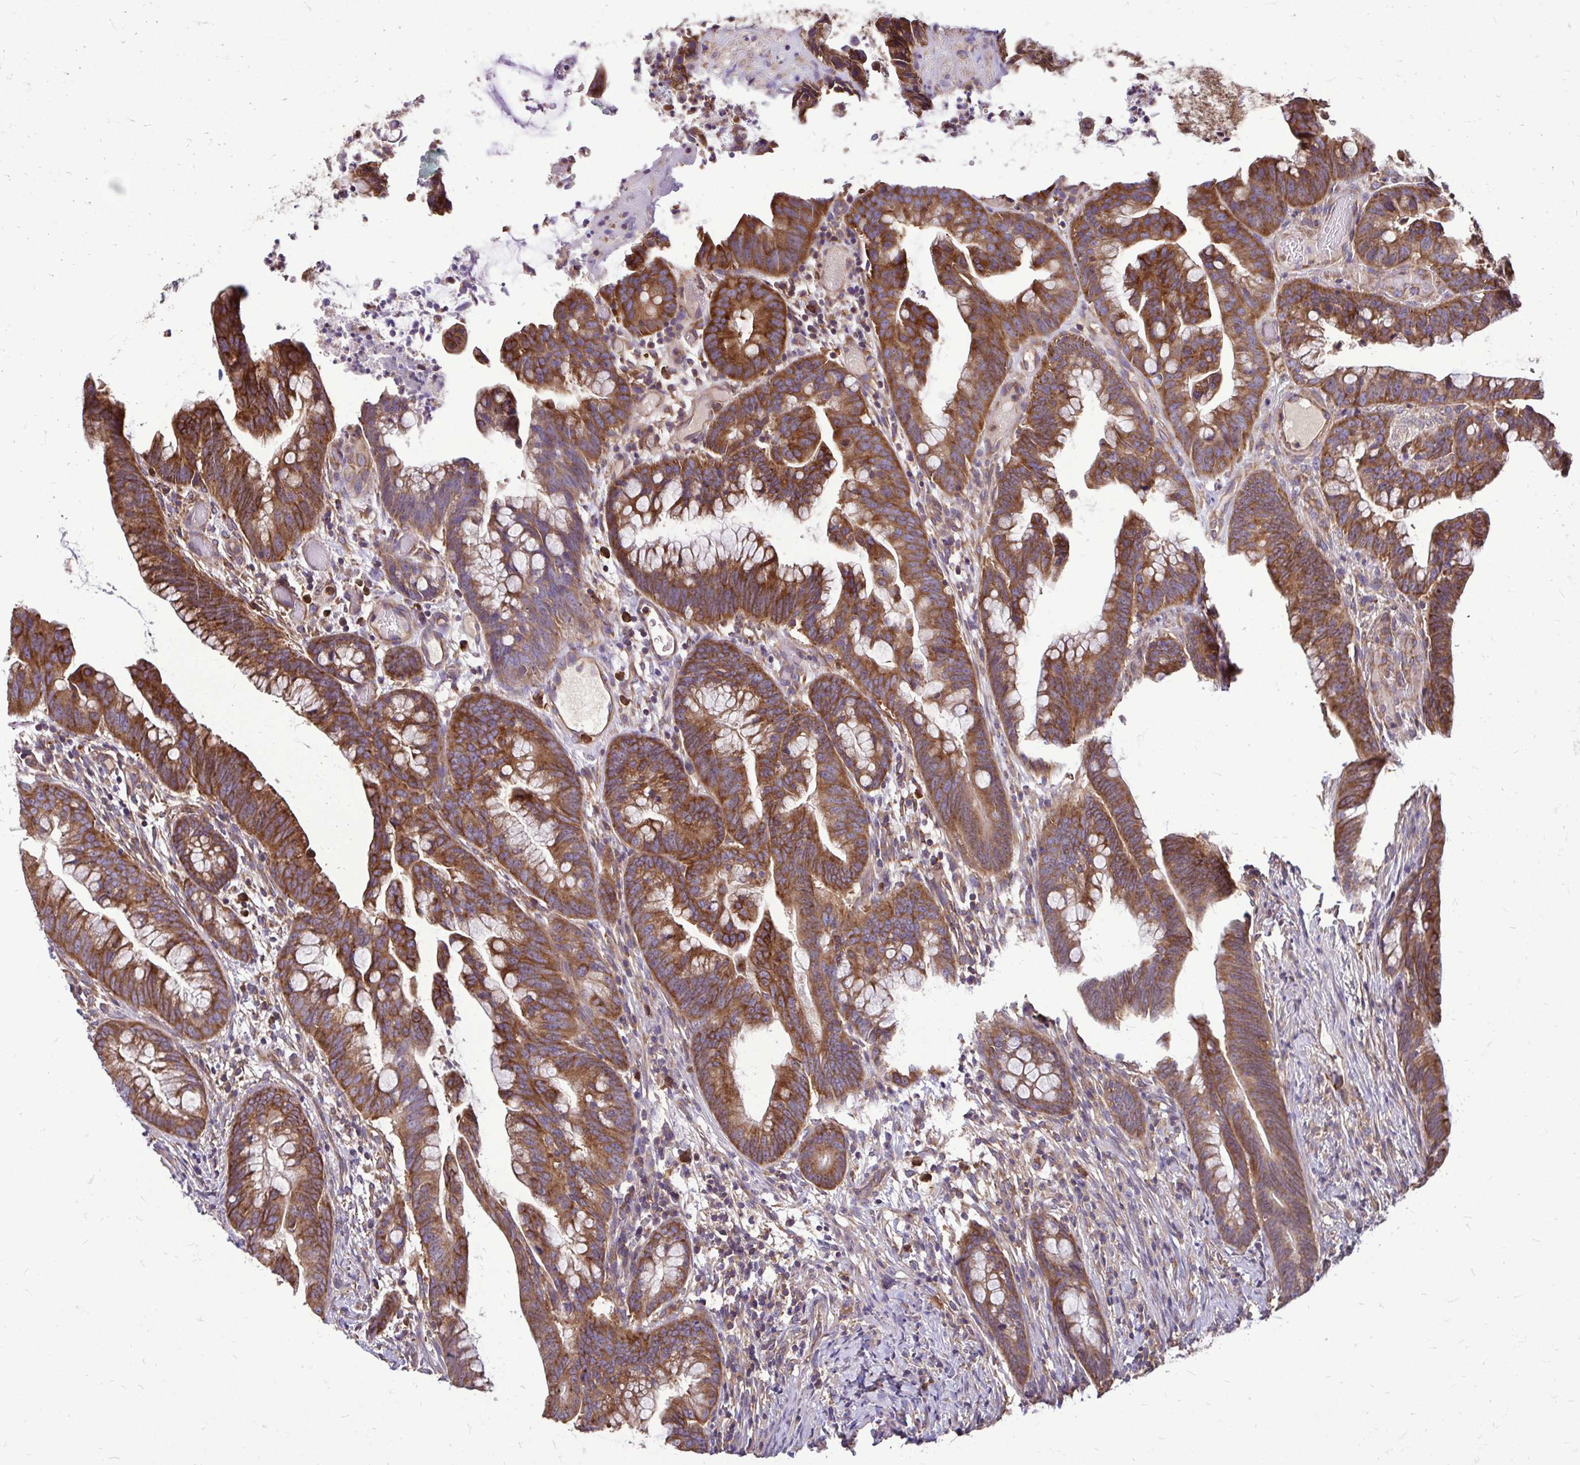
{"staining": {"intensity": "strong", "quantity": ">75%", "location": "cytoplasmic/membranous"}, "tissue": "colorectal cancer", "cell_type": "Tumor cells", "image_type": "cancer", "snomed": [{"axis": "morphology", "description": "Adenocarcinoma, NOS"}, {"axis": "topography", "description": "Colon"}], "caption": "The photomicrograph displays staining of adenocarcinoma (colorectal), revealing strong cytoplasmic/membranous protein positivity (brown color) within tumor cells.", "gene": "FMR1", "patient": {"sex": "male", "age": 62}}